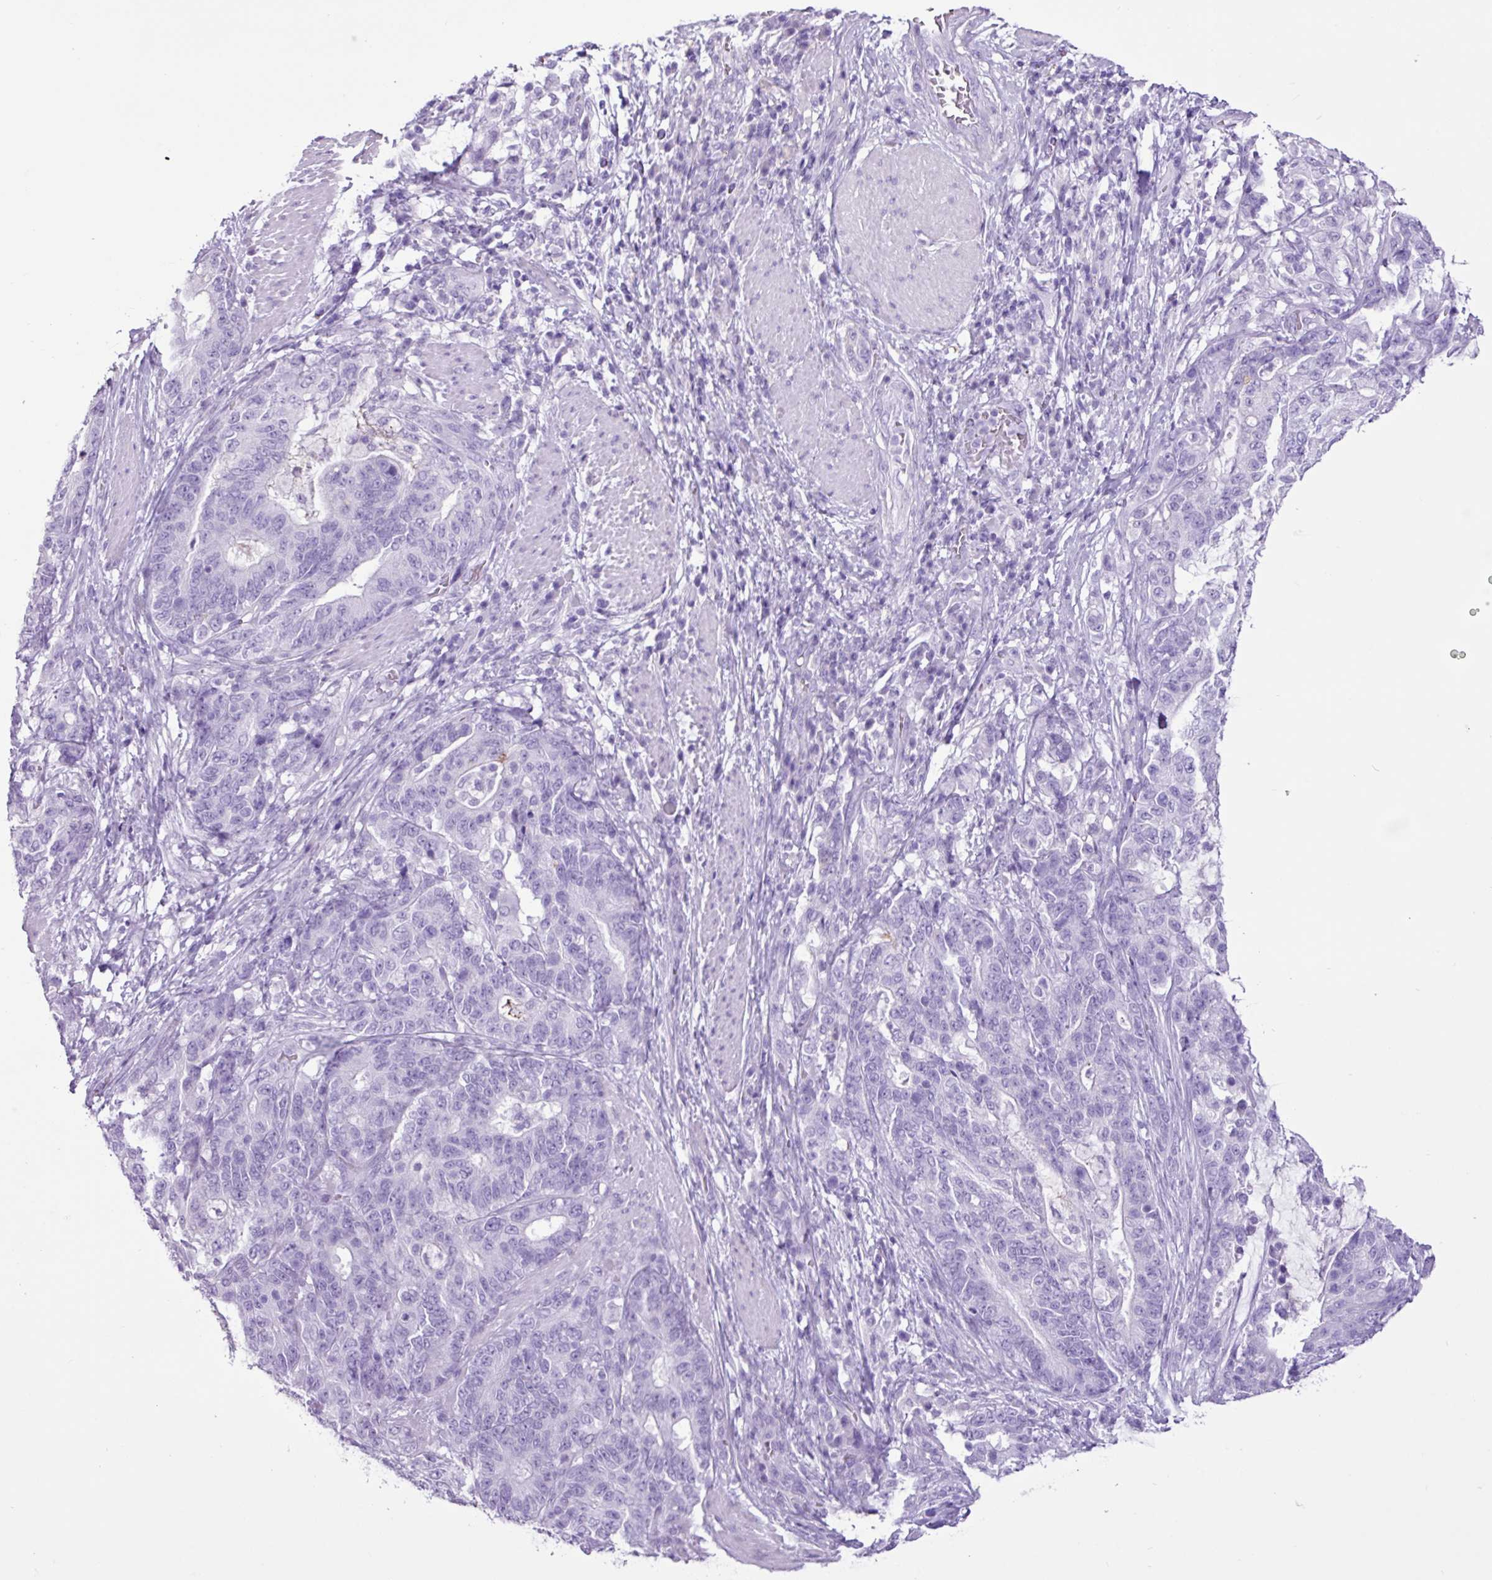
{"staining": {"intensity": "negative", "quantity": "none", "location": "none"}, "tissue": "stomach cancer", "cell_type": "Tumor cells", "image_type": "cancer", "snomed": [{"axis": "morphology", "description": "Normal tissue, NOS"}, {"axis": "morphology", "description": "Adenocarcinoma, NOS"}, {"axis": "topography", "description": "Stomach"}], "caption": "IHC image of human stomach adenocarcinoma stained for a protein (brown), which reveals no positivity in tumor cells.", "gene": "PGR", "patient": {"sex": "female", "age": 64}}